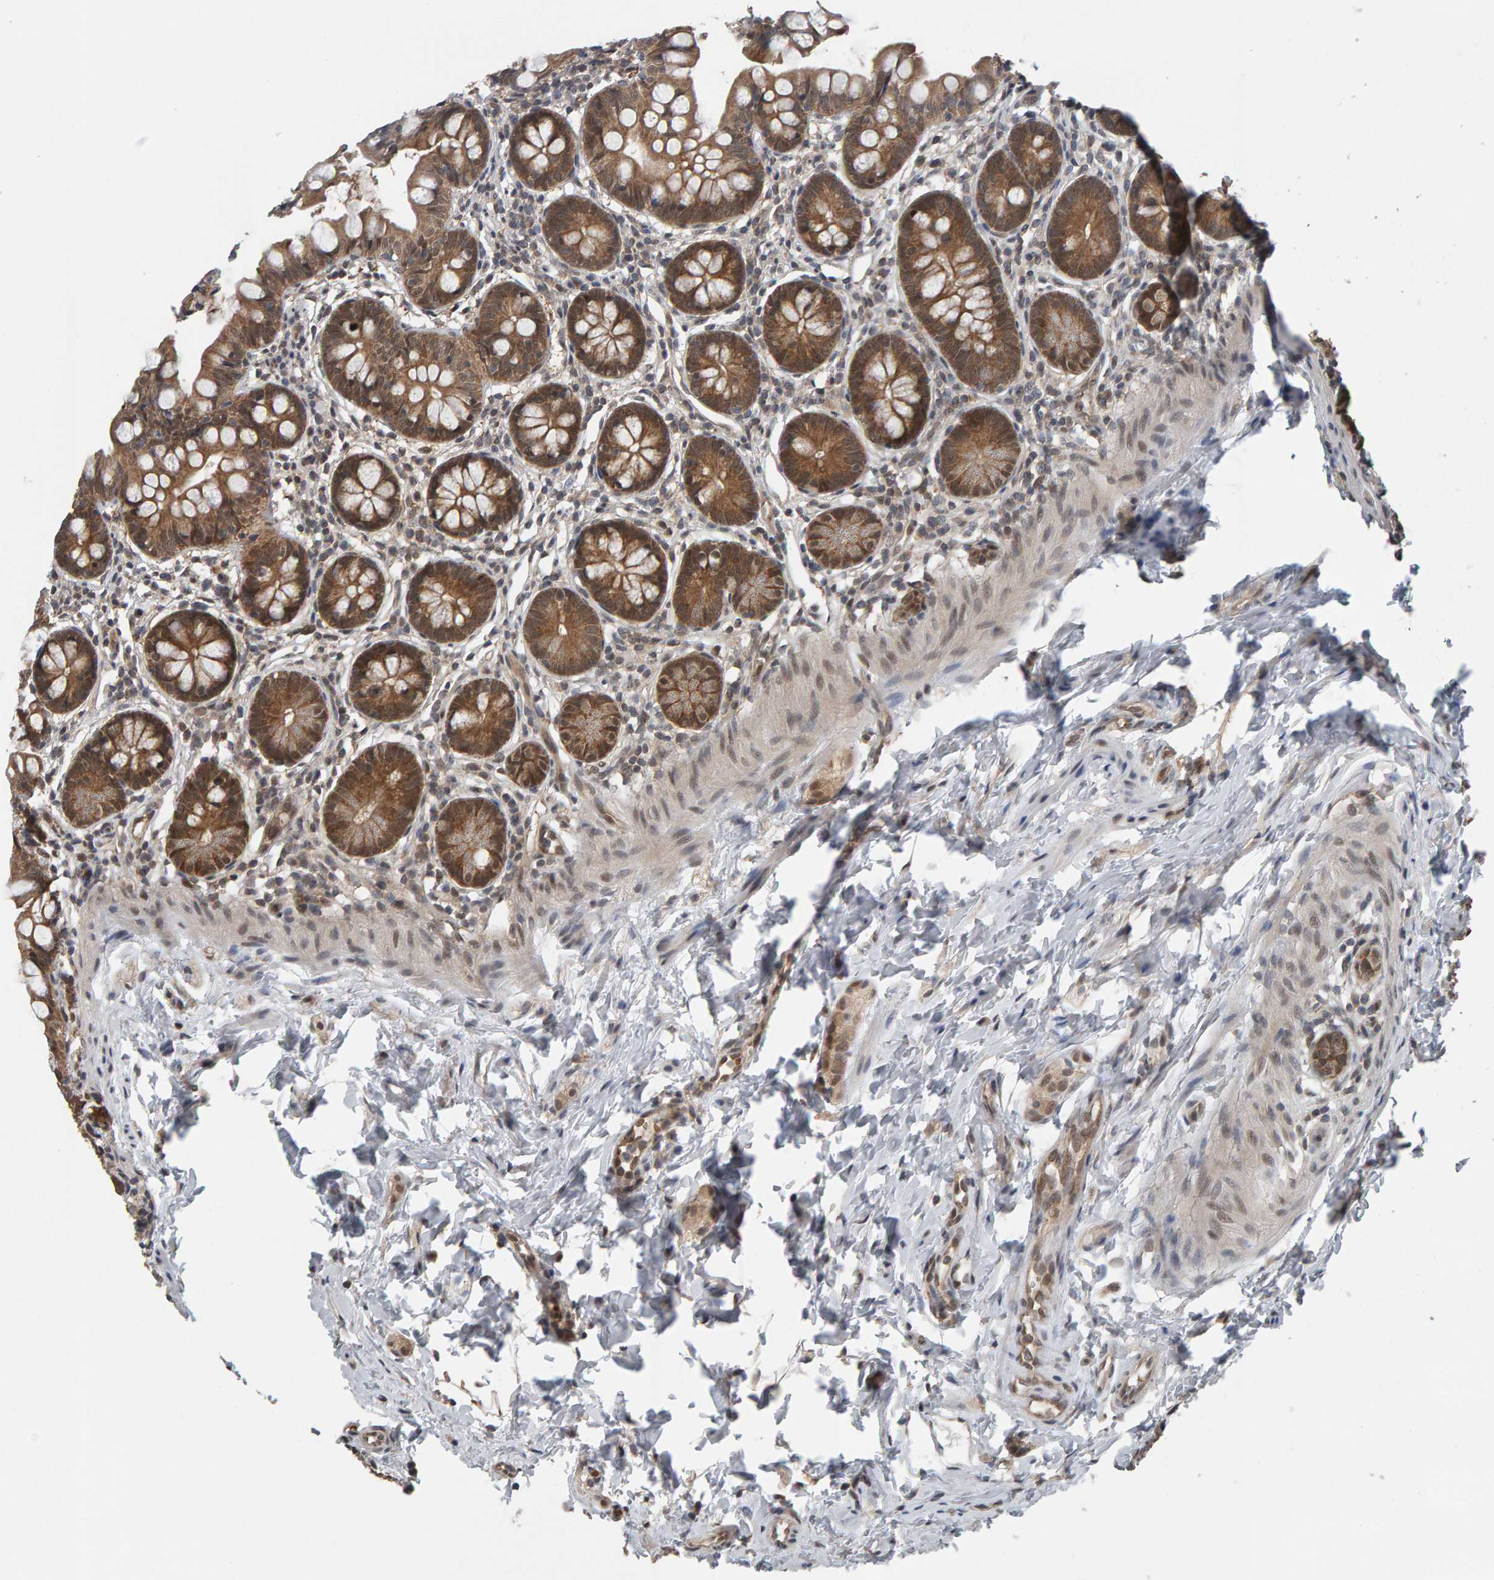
{"staining": {"intensity": "moderate", "quantity": ">75%", "location": "cytoplasmic/membranous"}, "tissue": "small intestine", "cell_type": "Glandular cells", "image_type": "normal", "snomed": [{"axis": "morphology", "description": "Normal tissue, NOS"}, {"axis": "topography", "description": "Small intestine"}], "caption": "Protein expression analysis of unremarkable small intestine reveals moderate cytoplasmic/membranous expression in approximately >75% of glandular cells. (DAB = brown stain, brightfield microscopy at high magnification).", "gene": "COASY", "patient": {"sex": "male", "age": 7}}